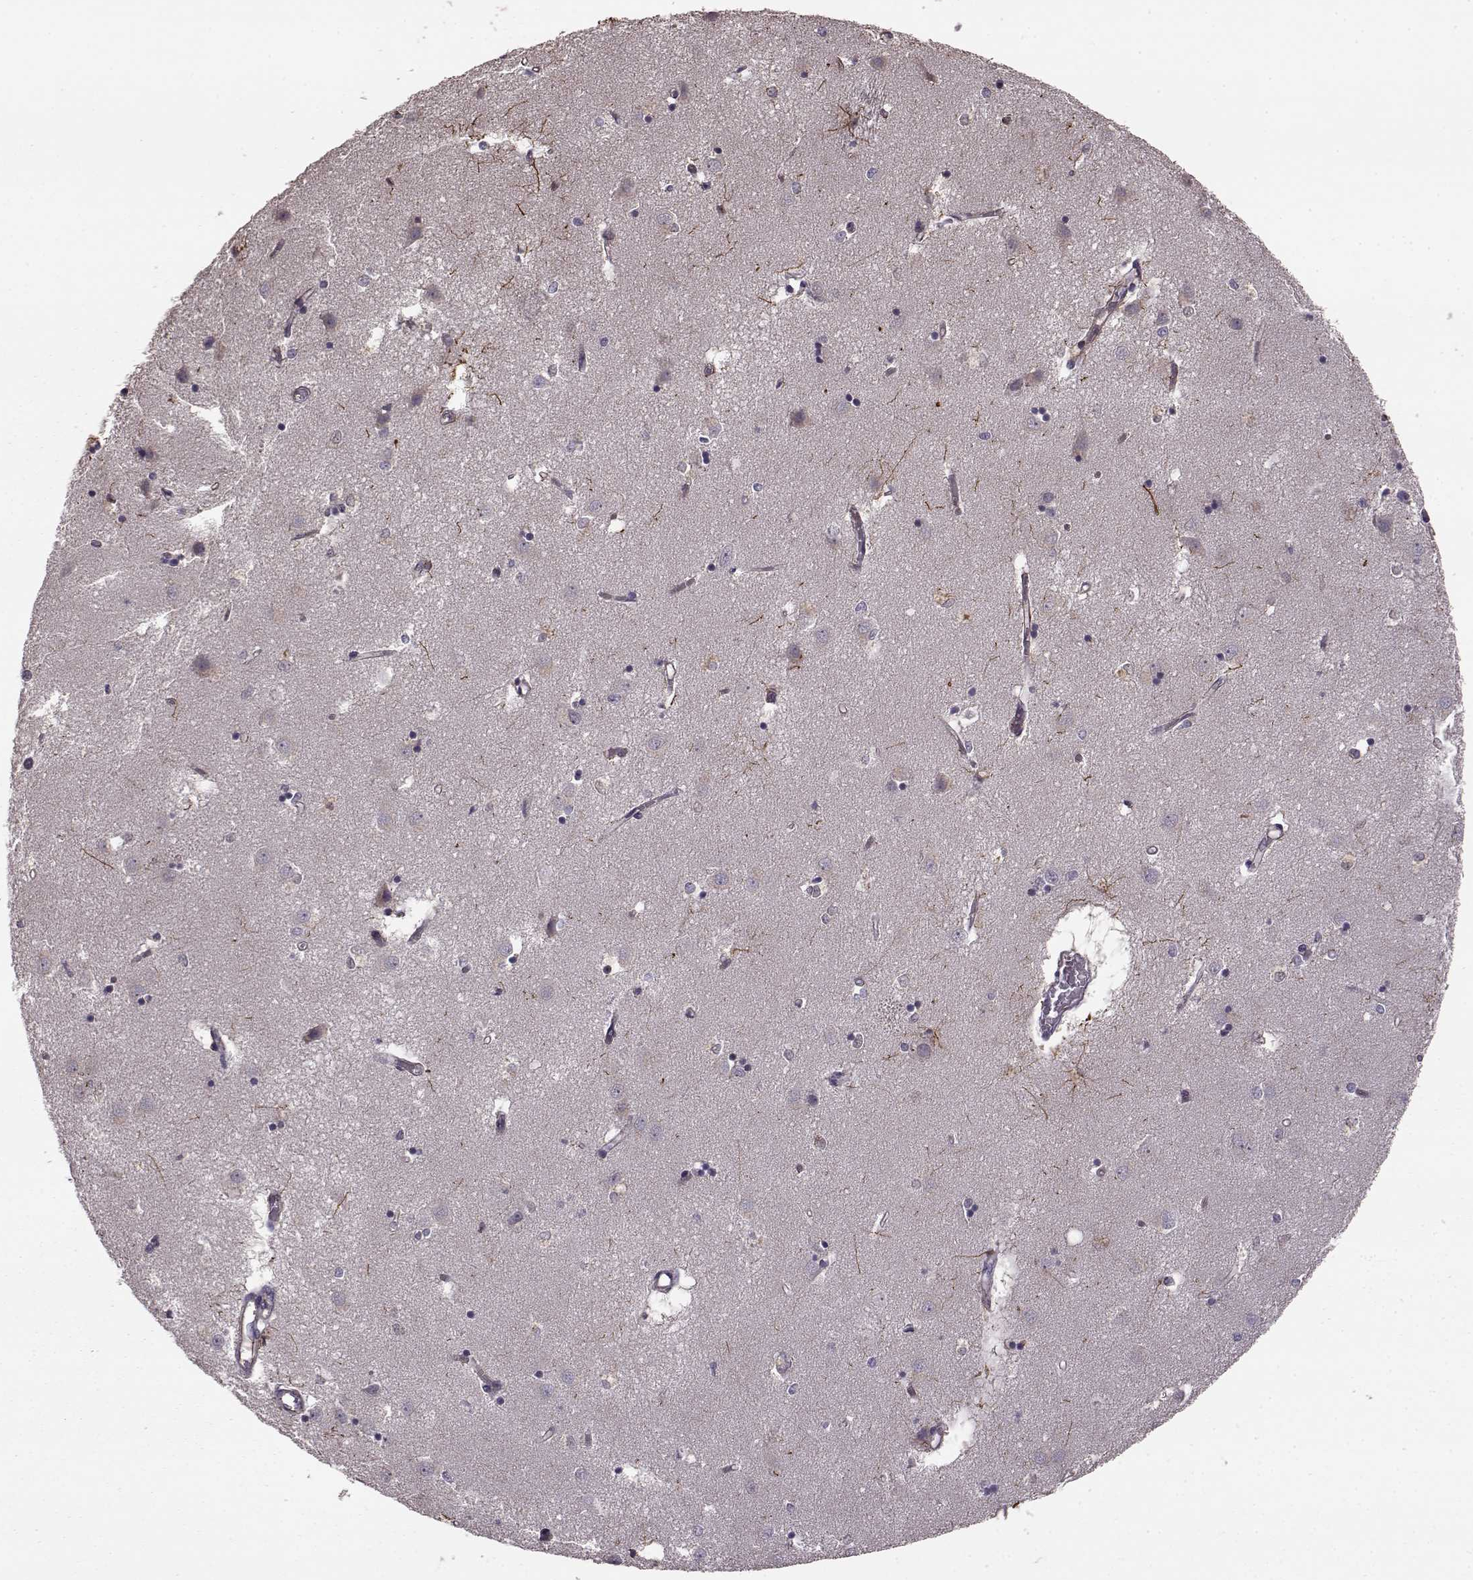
{"staining": {"intensity": "strong", "quantity": "<25%", "location": "cytoplasmic/membranous"}, "tissue": "caudate", "cell_type": "Glial cells", "image_type": "normal", "snomed": [{"axis": "morphology", "description": "Normal tissue, NOS"}, {"axis": "topography", "description": "Lateral ventricle wall"}], "caption": "Benign caudate reveals strong cytoplasmic/membranous expression in approximately <25% of glial cells, visualized by immunohistochemistry.", "gene": "NTF3", "patient": {"sex": "male", "age": 54}}